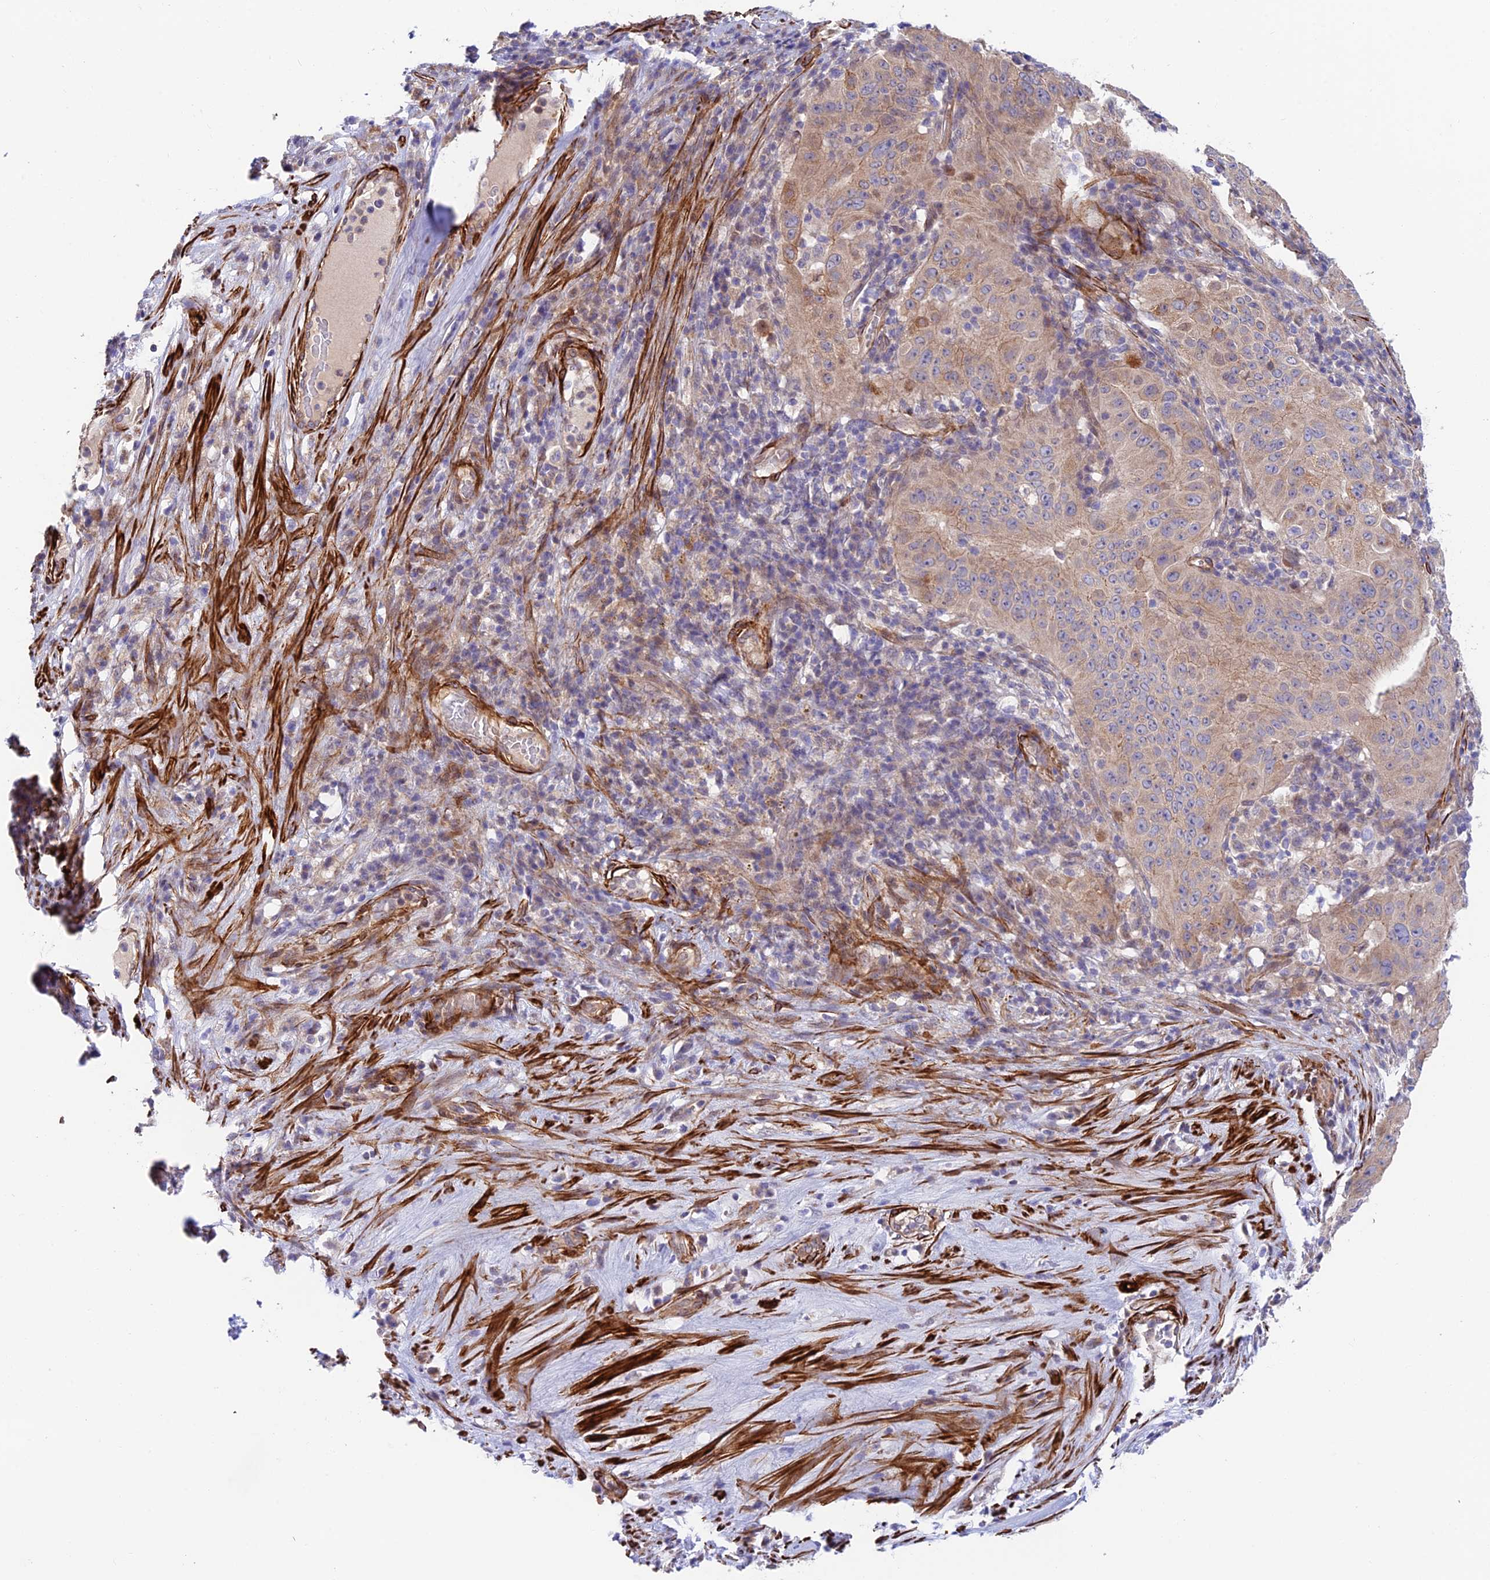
{"staining": {"intensity": "weak", "quantity": "25%-75%", "location": "cytoplasmic/membranous"}, "tissue": "pancreatic cancer", "cell_type": "Tumor cells", "image_type": "cancer", "snomed": [{"axis": "morphology", "description": "Adenocarcinoma, NOS"}, {"axis": "topography", "description": "Pancreas"}], "caption": "Protein staining of adenocarcinoma (pancreatic) tissue reveals weak cytoplasmic/membranous positivity in about 25%-75% of tumor cells. The protein is stained brown, and the nuclei are stained in blue (DAB IHC with brightfield microscopy, high magnification).", "gene": "ANKRD50", "patient": {"sex": "male", "age": 63}}